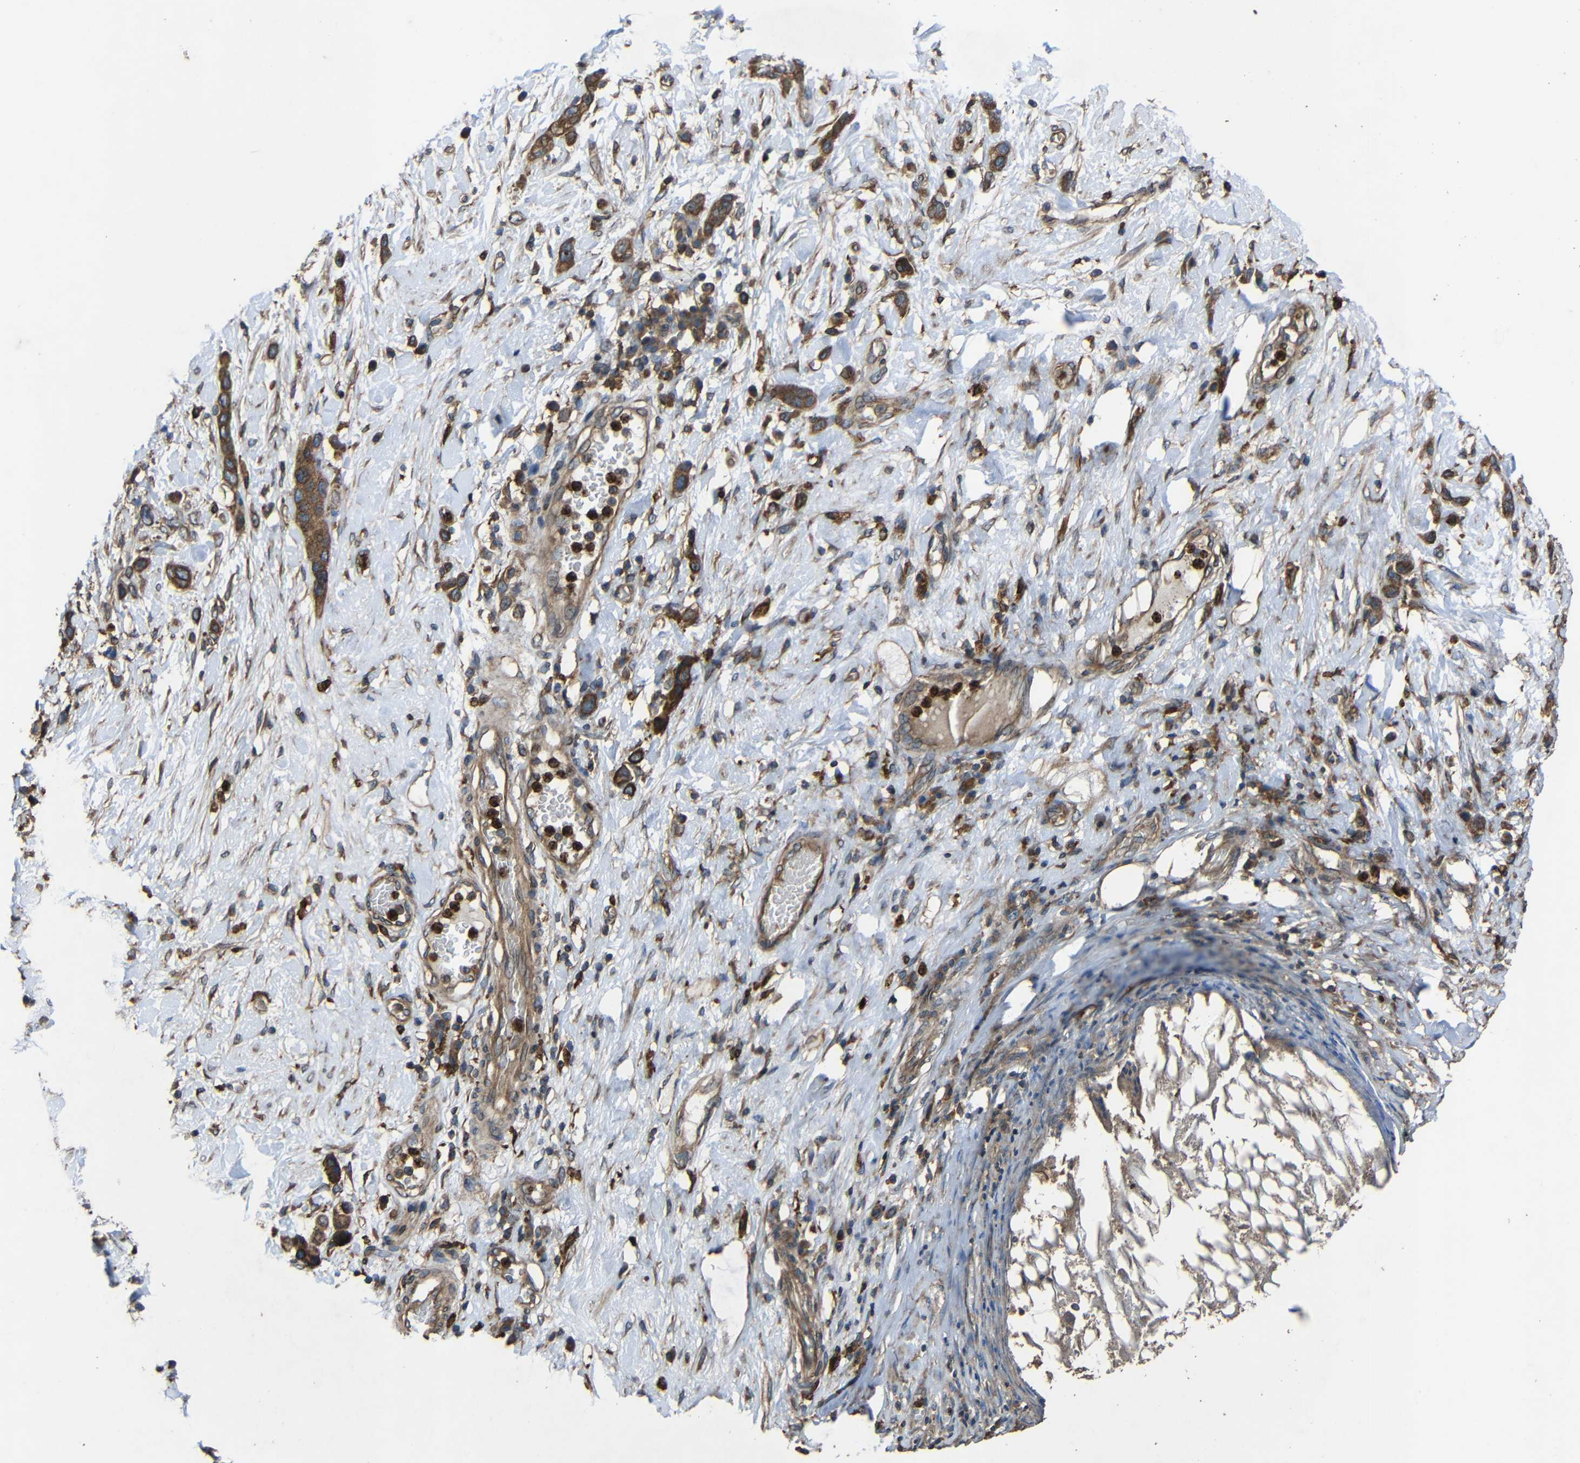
{"staining": {"intensity": "moderate", "quantity": ">75%", "location": "cytoplasmic/membranous"}, "tissue": "stomach cancer", "cell_type": "Tumor cells", "image_type": "cancer", "snomed": [{"axis": "morphology", "description": "Adenocarcinoma, NOS"}, {"axis": "morphology", "description": "Adenocarcinoma, High grade"}, {"axis": "topography", "description": "Stomach, upper"}, {"axis": "topography", "description": "Stomach, lower"}], "caption": "Tumor cells show medium levels of moderate cytoplasmic/membranous expression in approximately >75% of cells in stomach adenocarcinoma (high-grade).", "gene": "TREM2", "patient": {"sex": "female", "age": 65}}